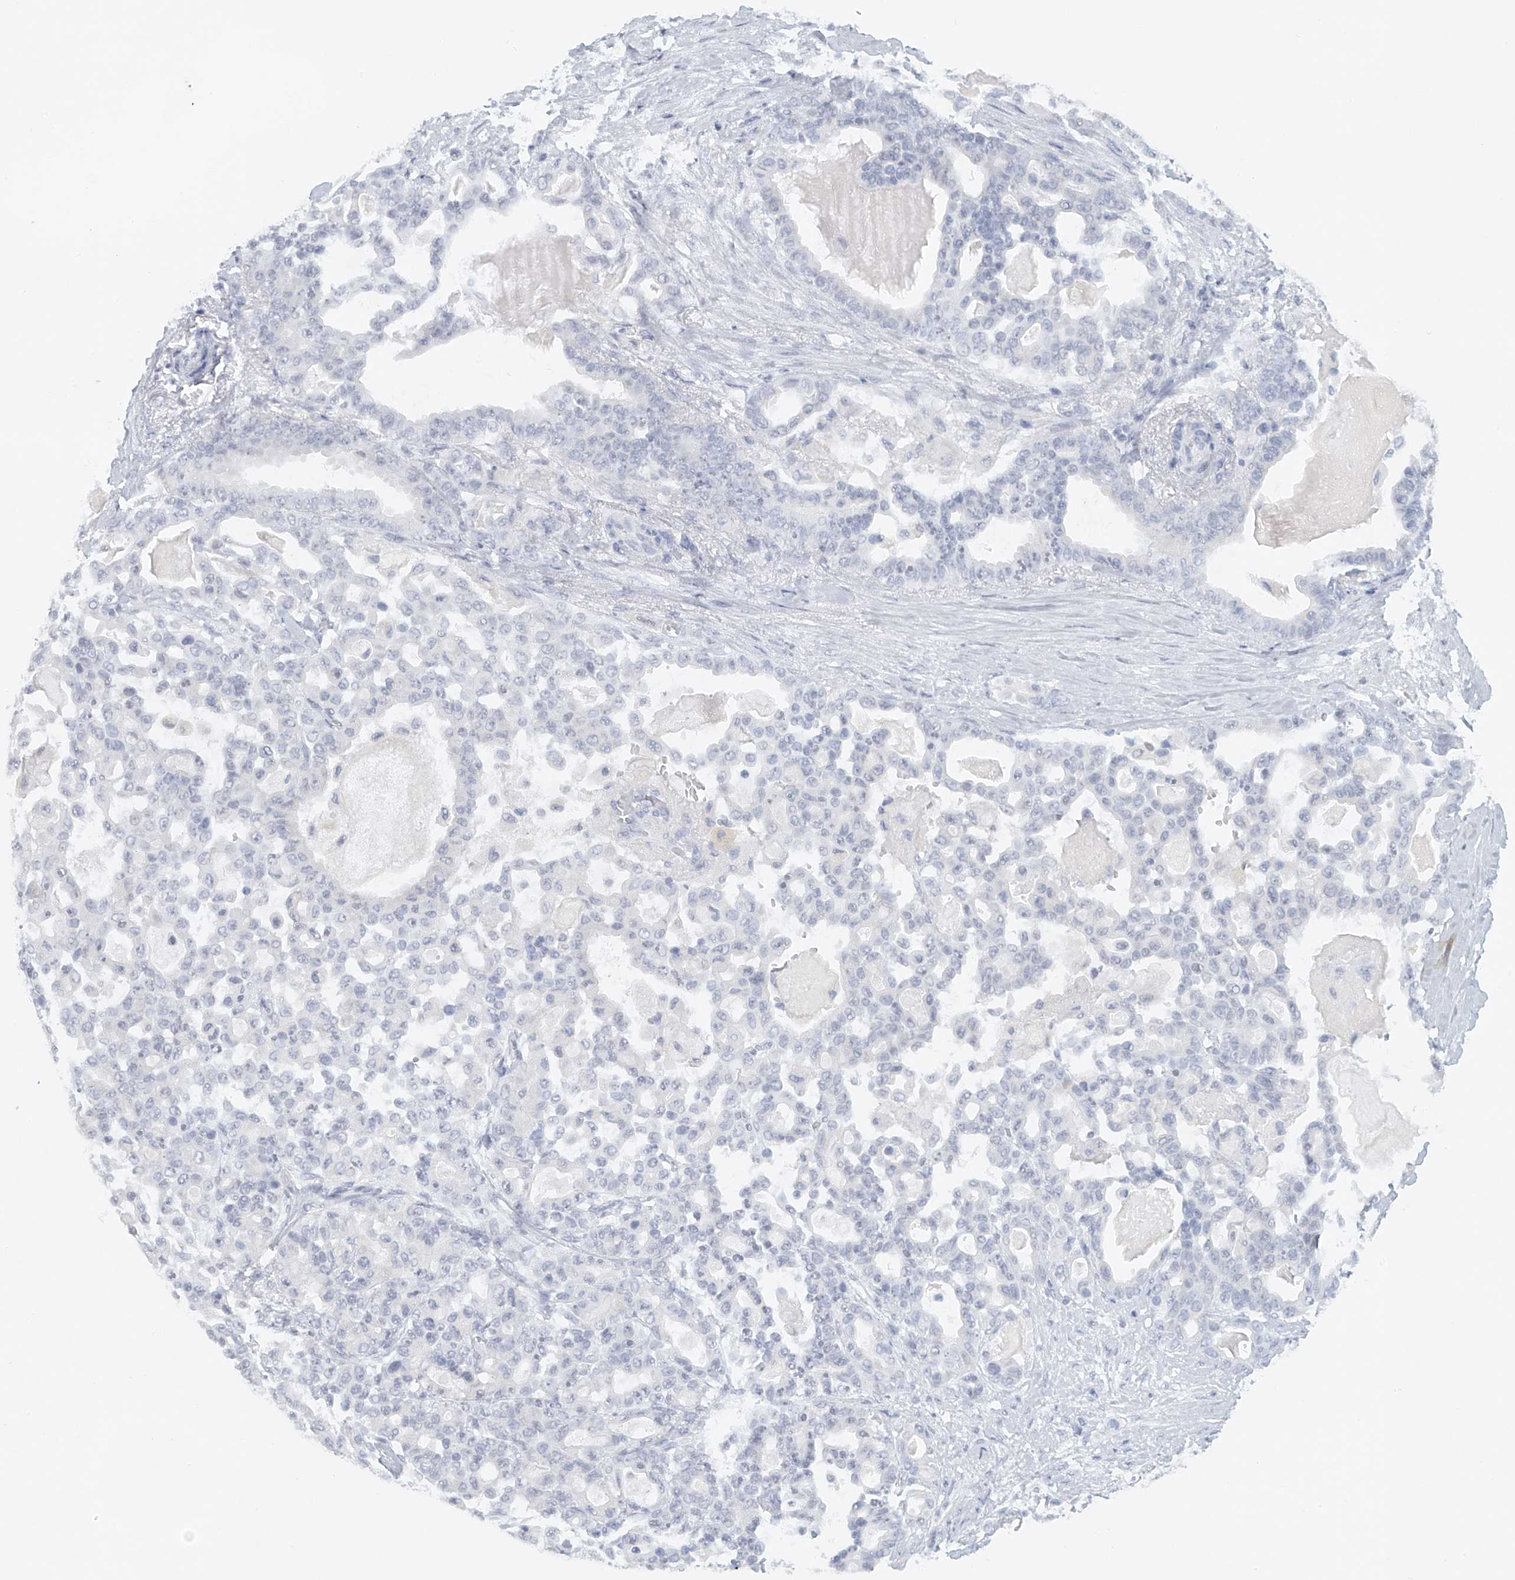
{"staining": {"intensity": "negative", "quantity": "none", "location": "none"}, "tissue": "pancreatic cancer", "cell_type": "Tumor cells", "image_type": "cancer", "snomed": [{"axis": "morphology", "description": "Adenocarcinoma, NOS"}, {"axis": "topography", "description": "Pancreas"}], "caption": "A high-resolution histopathology image shows immunohistochemistry (IHC) staining of adenocarcinoma (pancreatic), which shows no significant positivity in tumor cells.", "gene": "FAT2", "patient": {"sex": "male", "age": 63}}